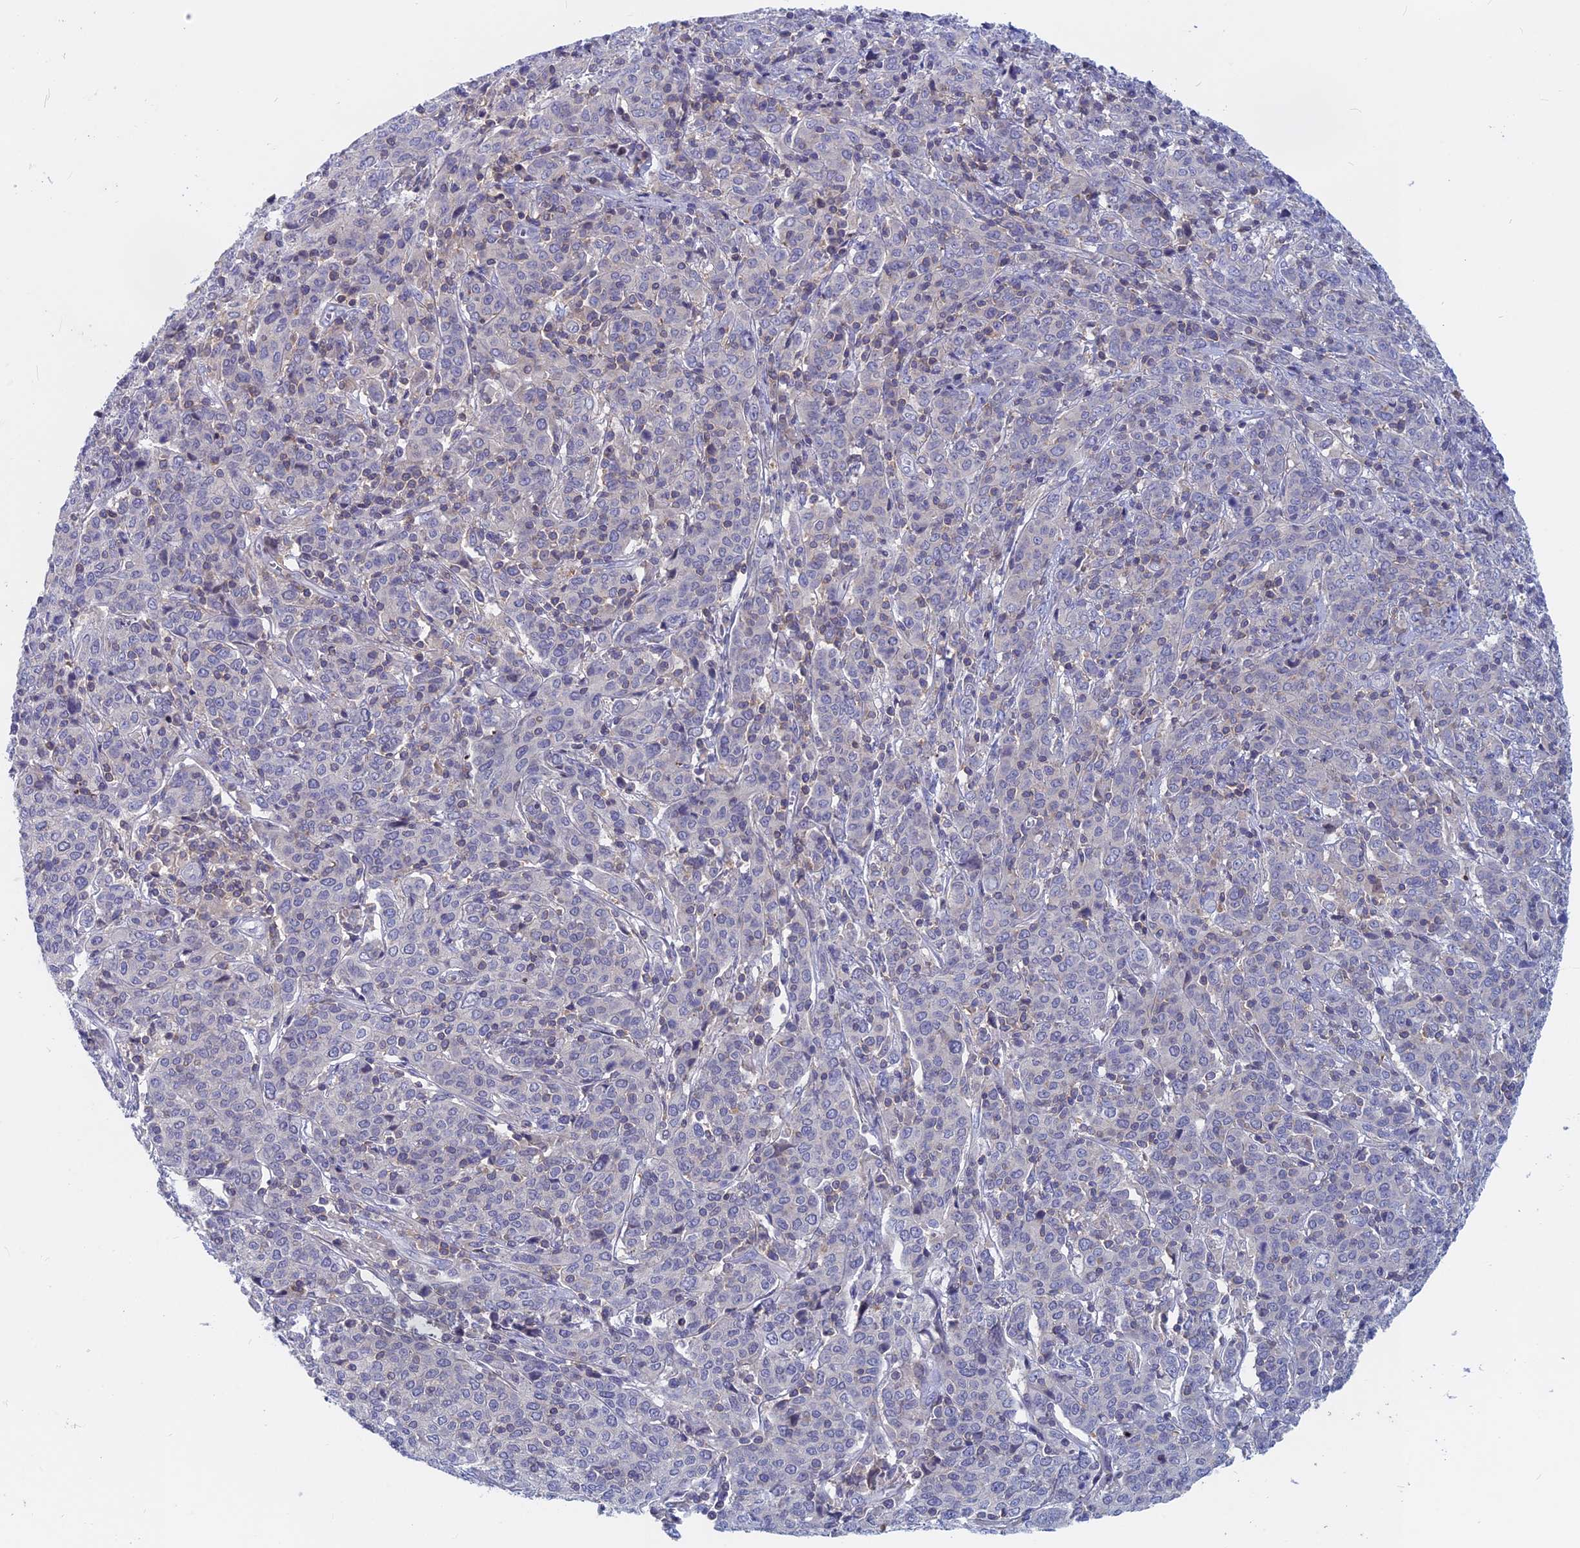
{"staining": {"intensity": "negative", "quantity": "none", "location": "none"}, "tissue": "cervical cancer", "cell_type": "Tumor cells", "image_type": "cancer", "snomed": [{"axis": "morphology", "description": "Squamous cell carcinoma, NOS"}, {"axis": "topography", "description": "Cervix"}], "caption": "High magnification brightfield microscopy of cervical squamous cell carcinoma stained with DAB (3,3'-diaminobenzidine) (brown) and counterstained with hematoxylin (blue): tumor cells show no significant staining.", "gene": "ACP7", "patient": {"sex": "female", "age": 67}}